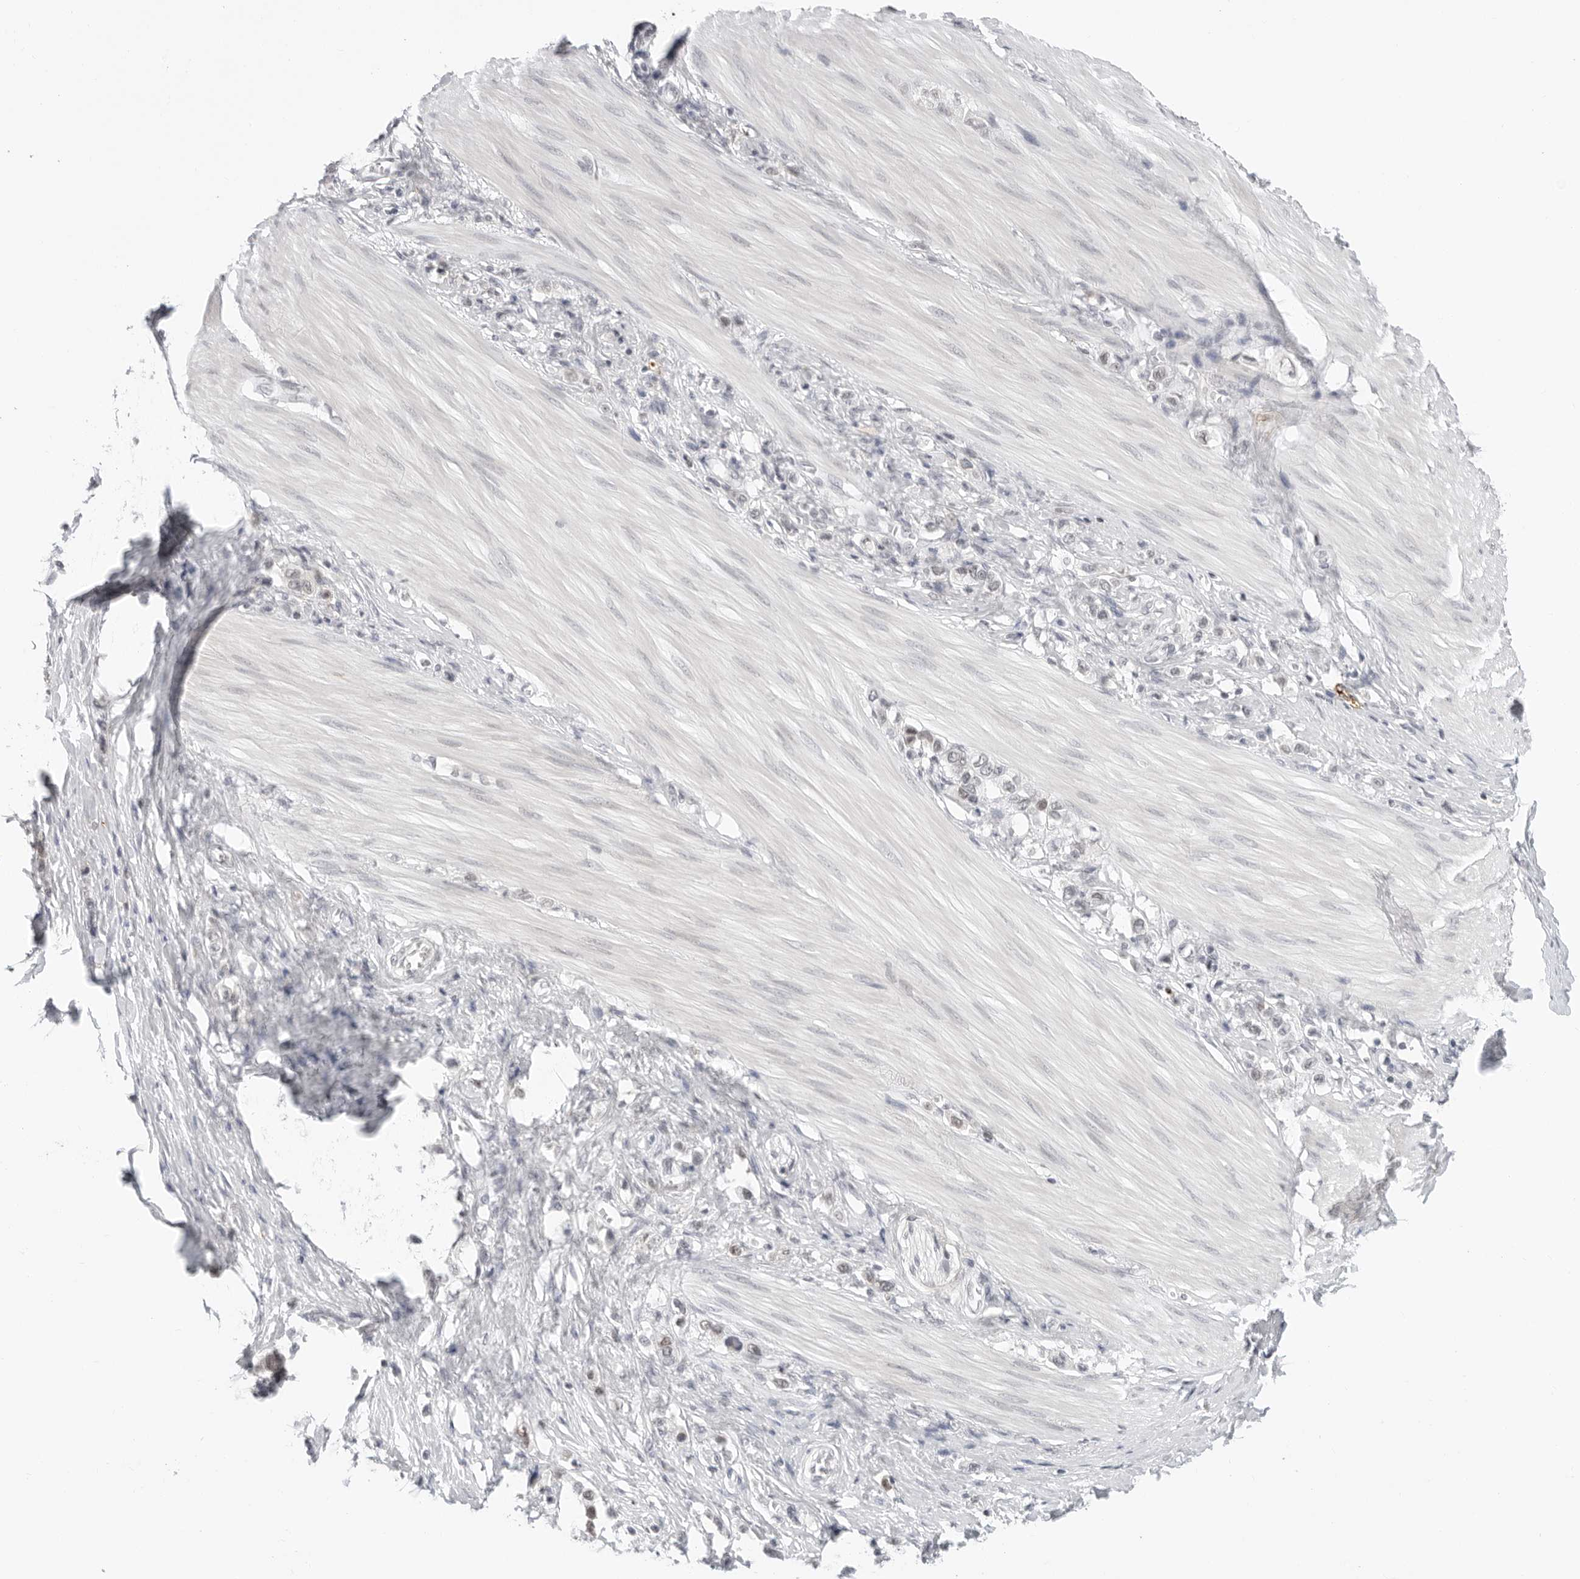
{"staining": {"intensity": "weak", "quantity": "<25%", "location": "nuclear"}, "tissue": "stomach cancer", "cell_type": "Tumor cells", "image_type": "cancer", "snomed": [{"axis": "morphology", "description": "Adenocarcinoma, NOS"}, {"axis": "topography", "description": "Stomach"}], "caption": "Immunohistochemistry (IHC) histopathology image of neoplastic tissue: human adenocarcinoma (stomach) stained with DAB (3,3'-diaminobenzidine) exhibits no significant protein expression in tumor cells.", "gene": "MSH6", "patient": {"sex": "female", "age": 65}}